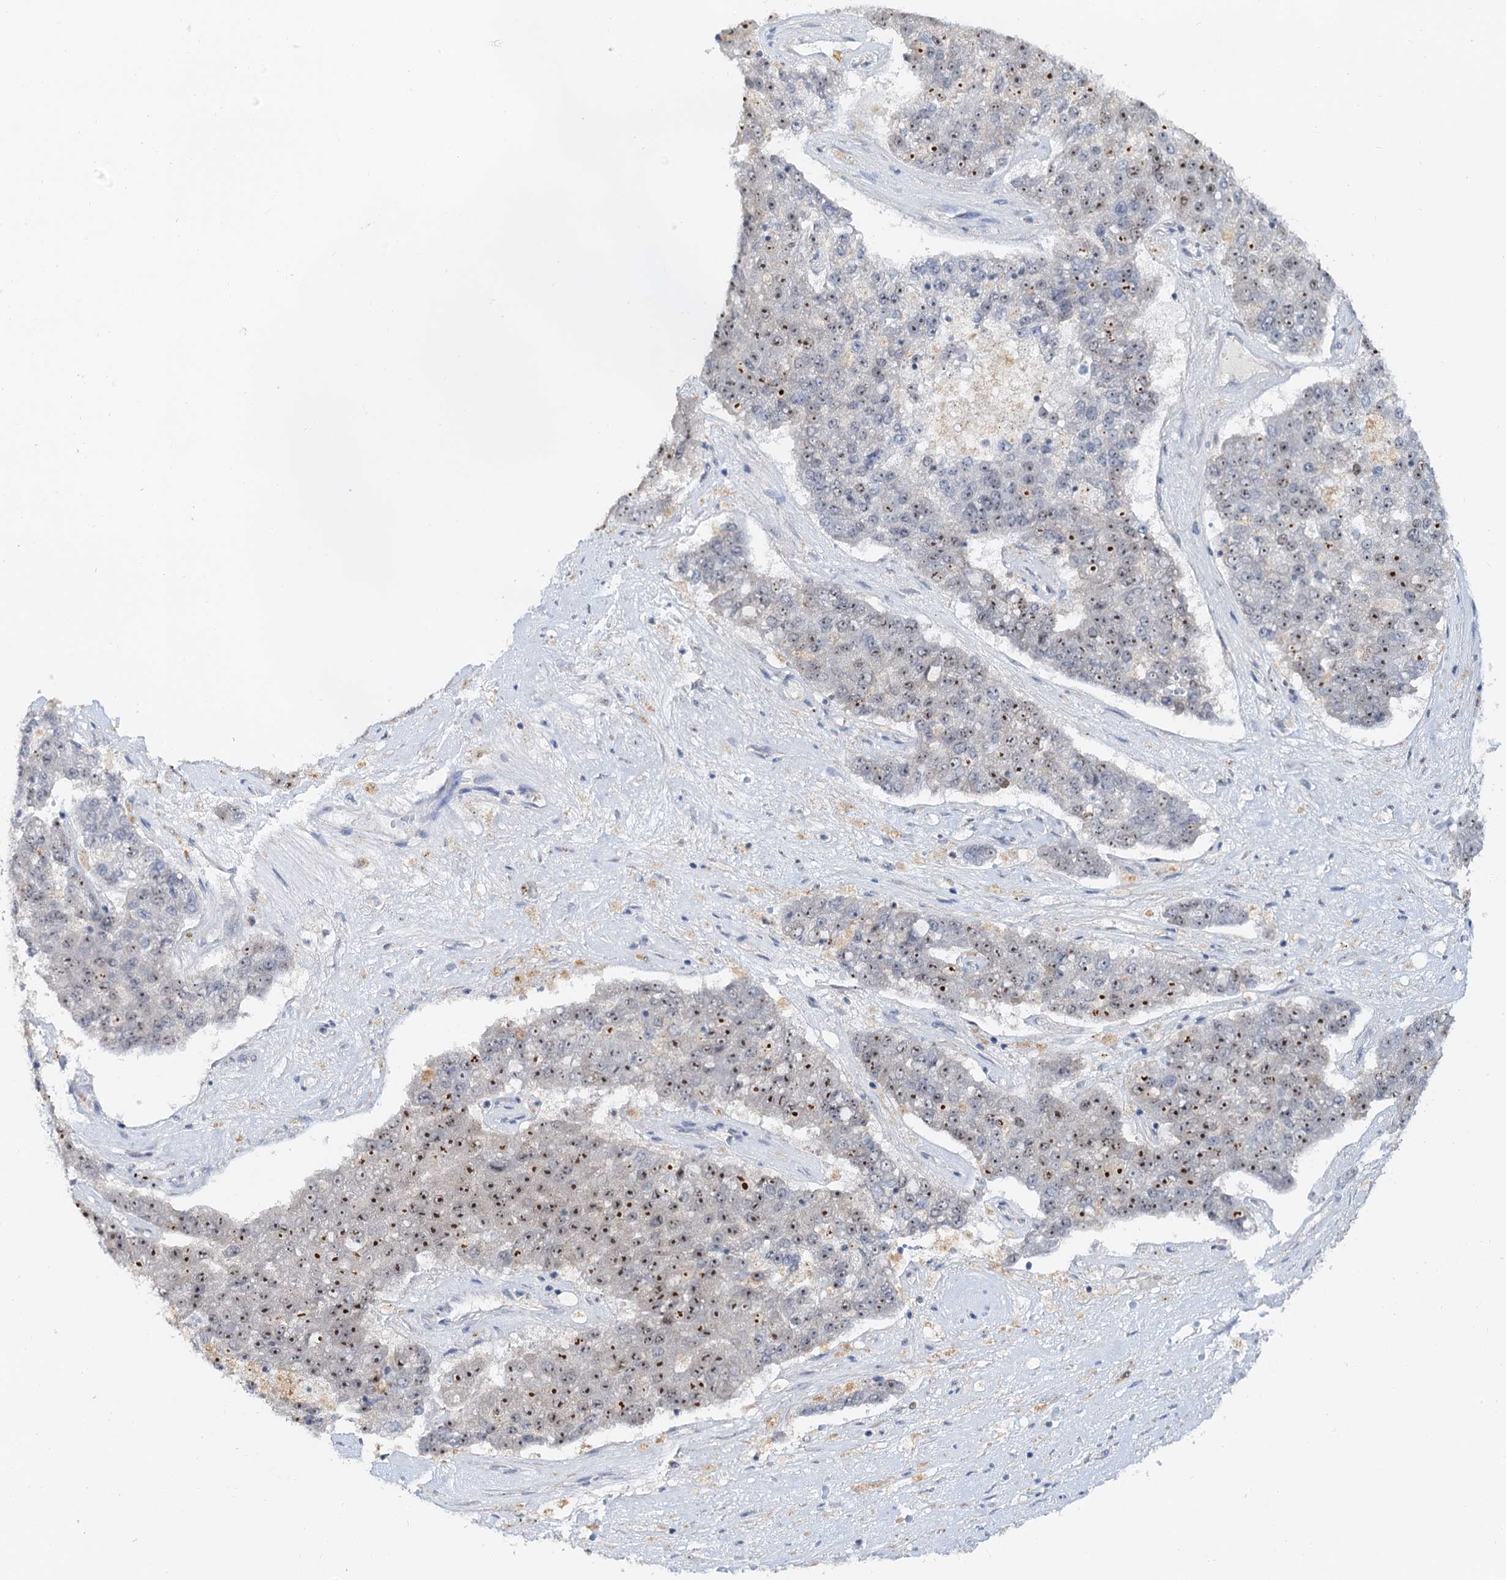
{"staining": {"intensity": "moderate", "quantity": "25%-75%", "location": "nuclear"}, "tissue": "pancreatic cancer", "cell_type": "Tumor cells", "image_type": "cancer", "snomed": [{"axis": "morphology", "description": "Adenocarcinoma, NOS"}, {"axis": "topography", "description": "Pancreas"}], "caption": "Moderate nuclear positivity for a protein is identified in approximately 25%-75% of tumor cells of adenocarcinoma (pancreatic) using immunohistochemistry.", "gene": "NOP2", "patient": {"sex": "male", "age": 50}}